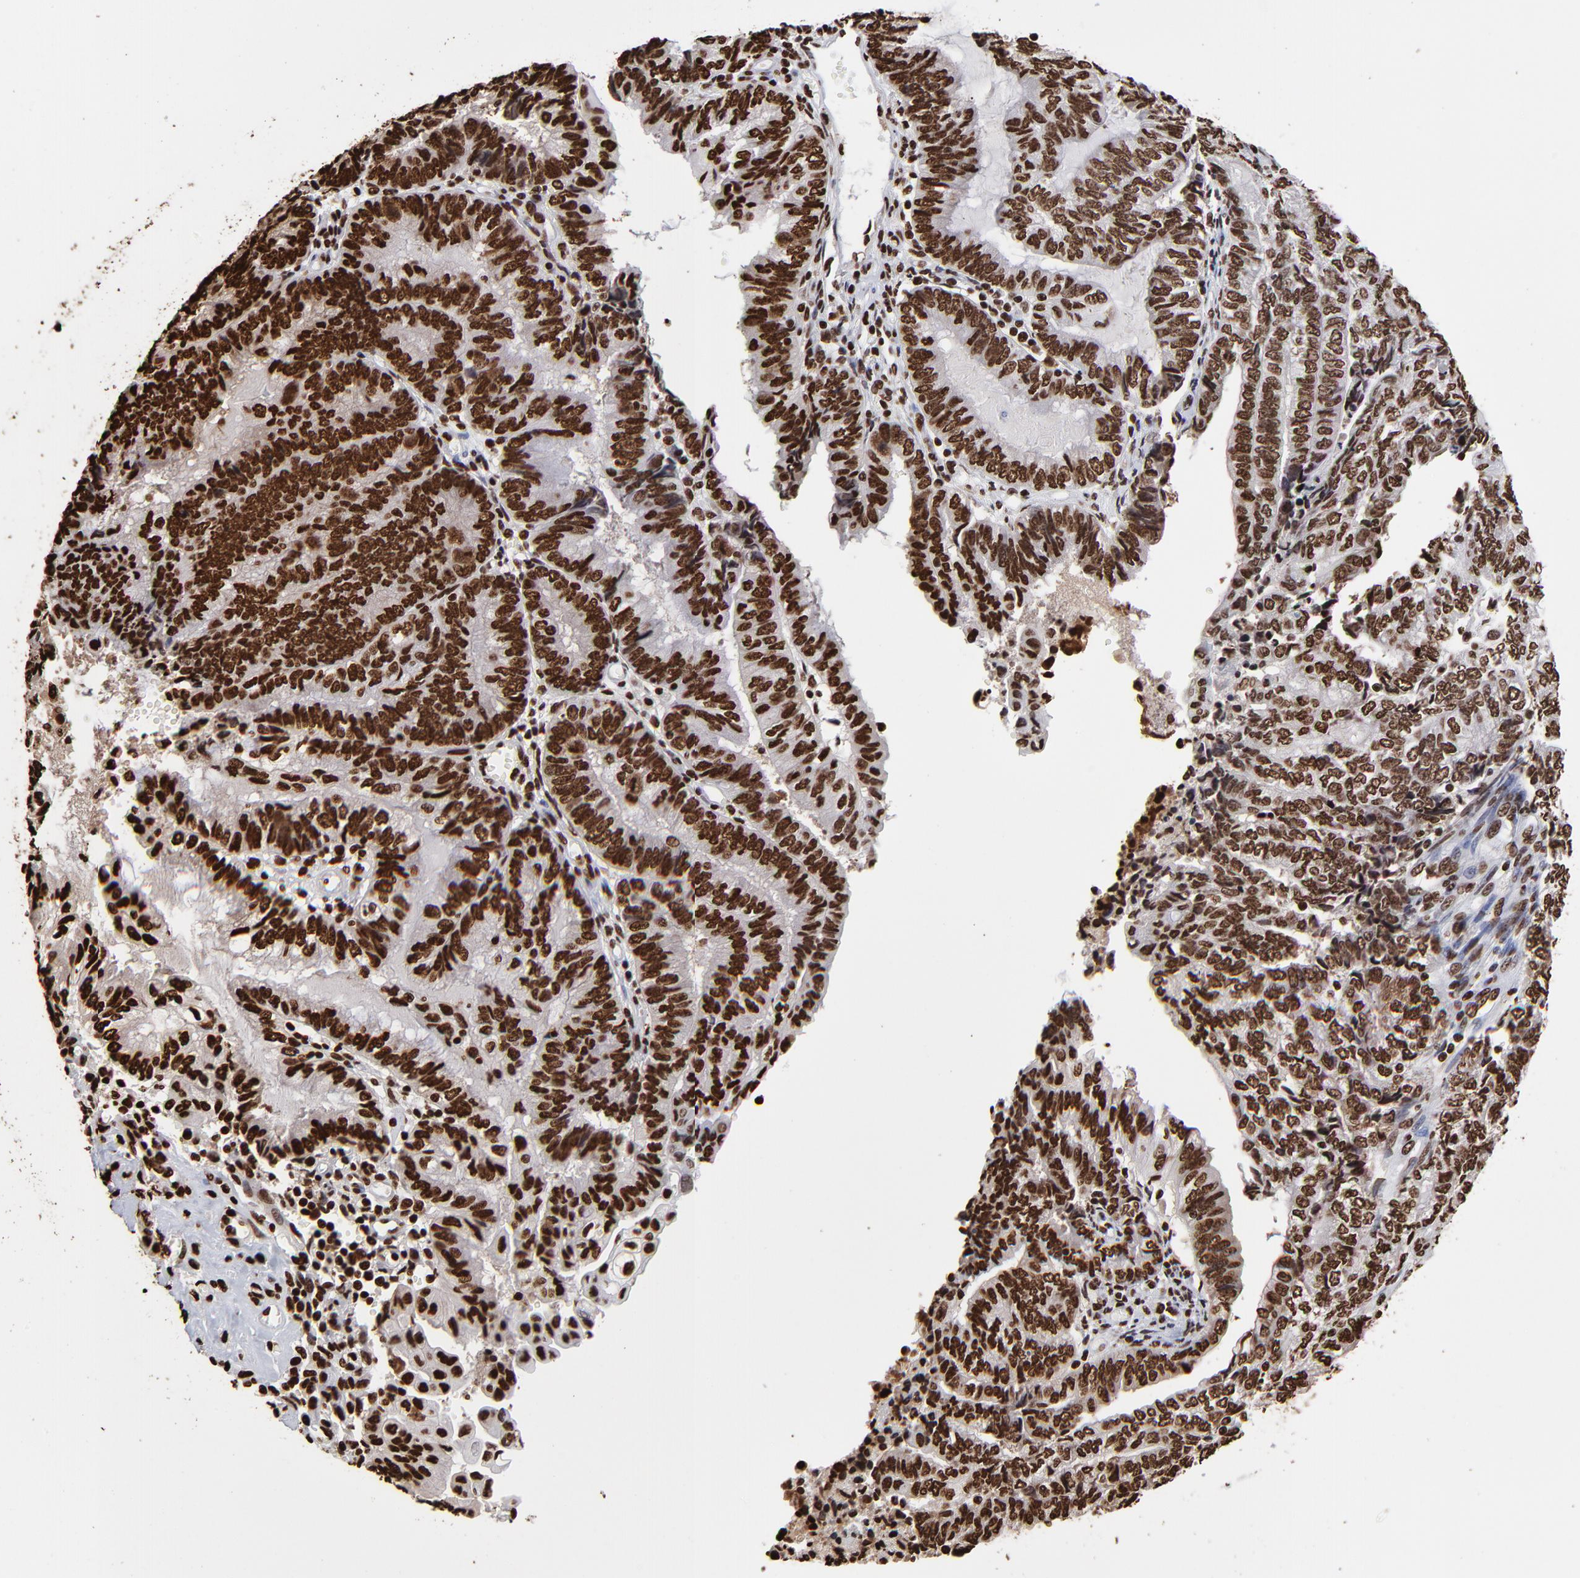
{"staining": {"intensity": "strong", "quantity": ">75%", "location": "nuclear"}, "tissue": "endometrial cancer", "cell_type": "Tumor cells", "image_type": "cancer", "snomed": [{"axis": "morphology", "description": "Adenocarcinoma, NOS"}, {"axis": "topography", "description": "Uterus"}, {"axis": "topography", "description": "Endometrium"}], "caption": "Strong nuclear protein positivity is appreciated in about >75% of tumor cells in endometrial cancer (adenocarcinoma).", "gene": "ZNF544", "patient": {"sex": "female", "age": 70}}